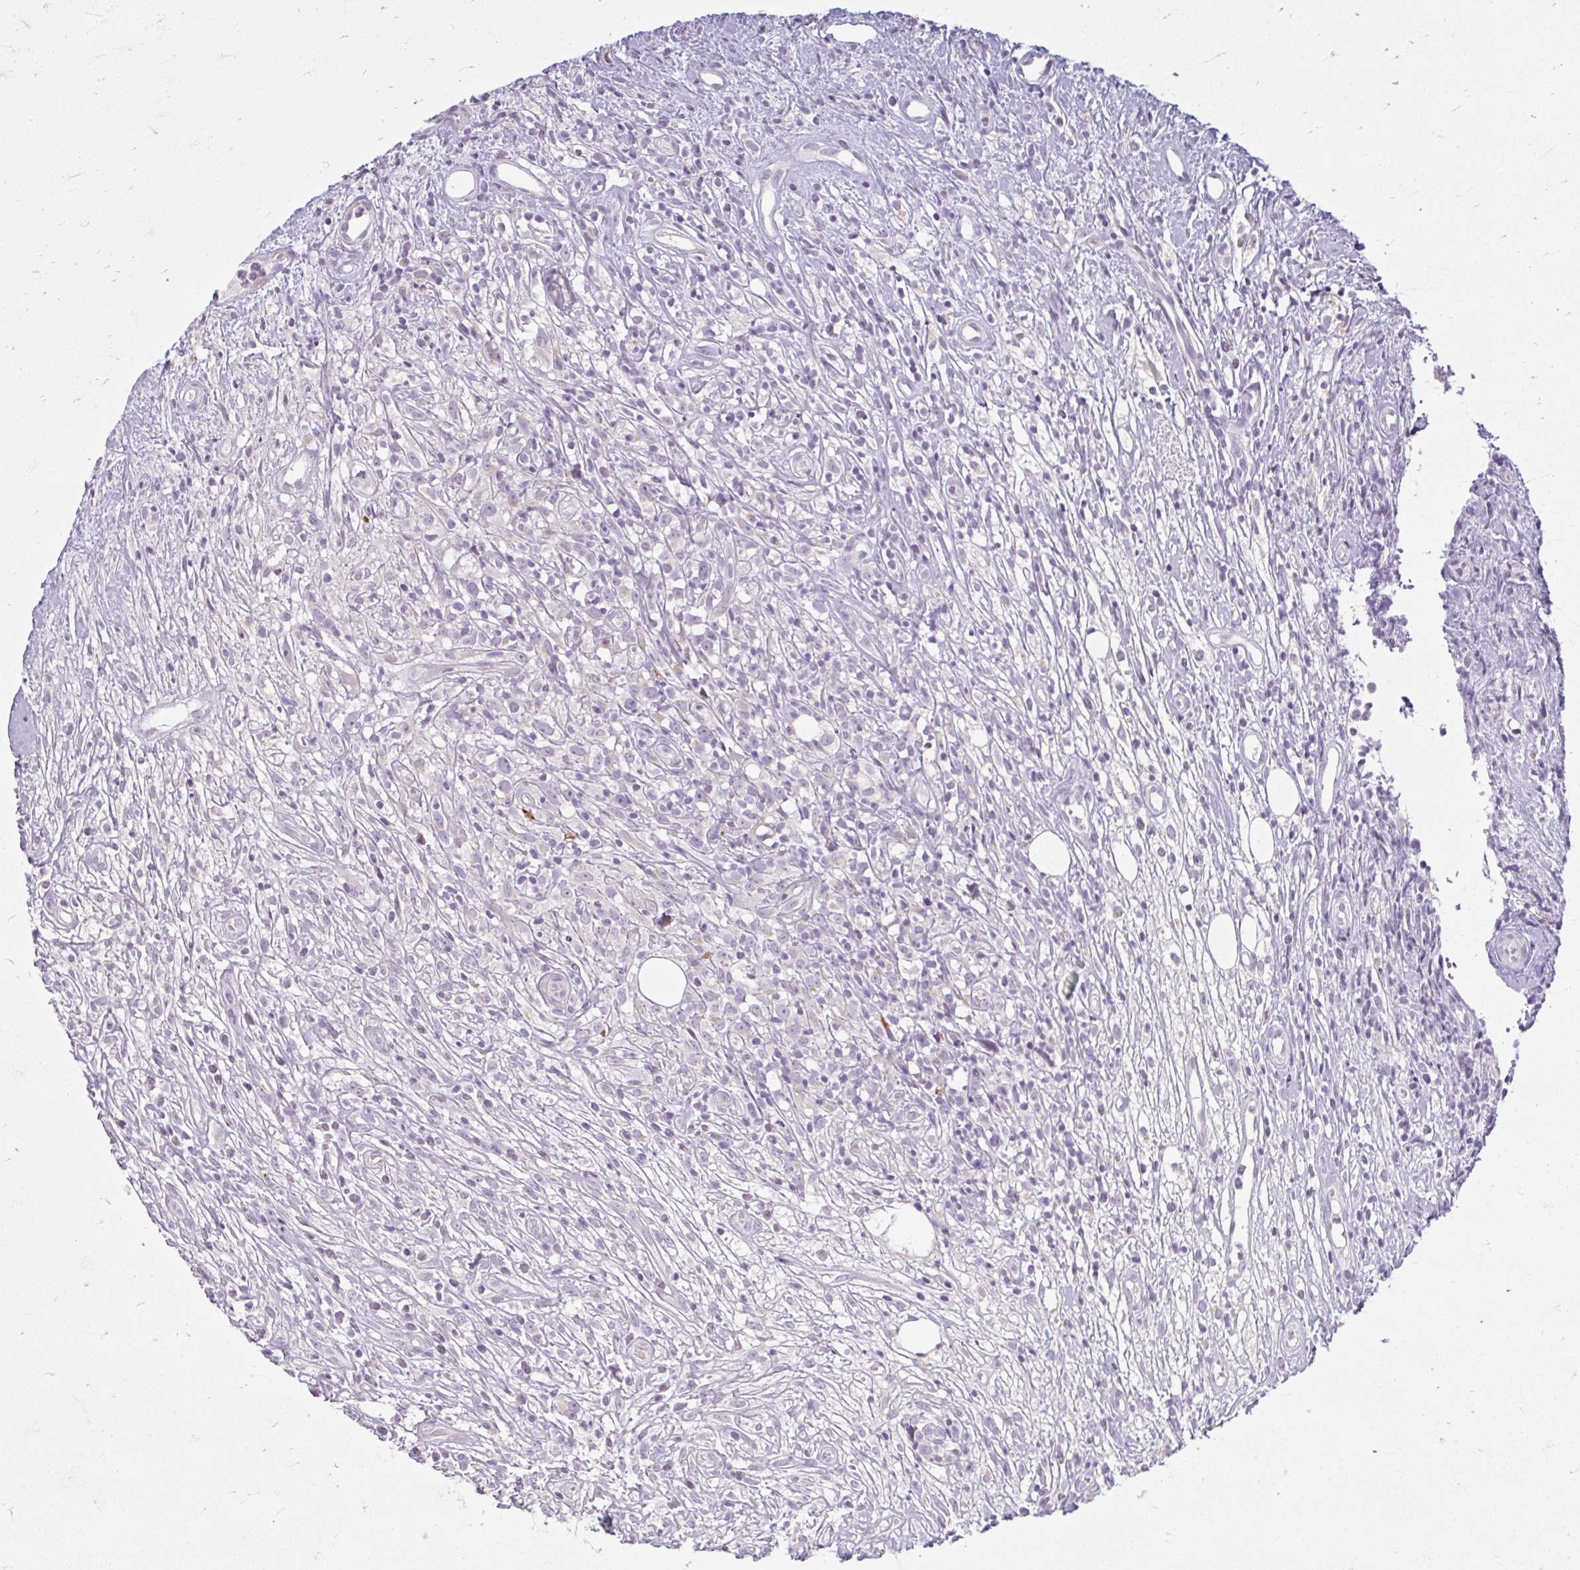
{"staining": {"intensity": "negative", "quantity": "none", "location": "none"}, "tissue": "lymphoma", "cell_type": "Tumor cells", "image_type": "cancer", "snomed": [{"axis": "morphology", "description": "Hodgkin's disease, NOS"}, {"axis": "topography", "description": "No Tissue"}], "caption": "DAB (3,3'-diaminobenzidine) immunohistochemical staining of lymphoma reveals no significant positivity in tumor cells. Nuclei are stained in blue.", "gene": "ZFYVE26", "patient": {"sex": "female", "age": 21}}